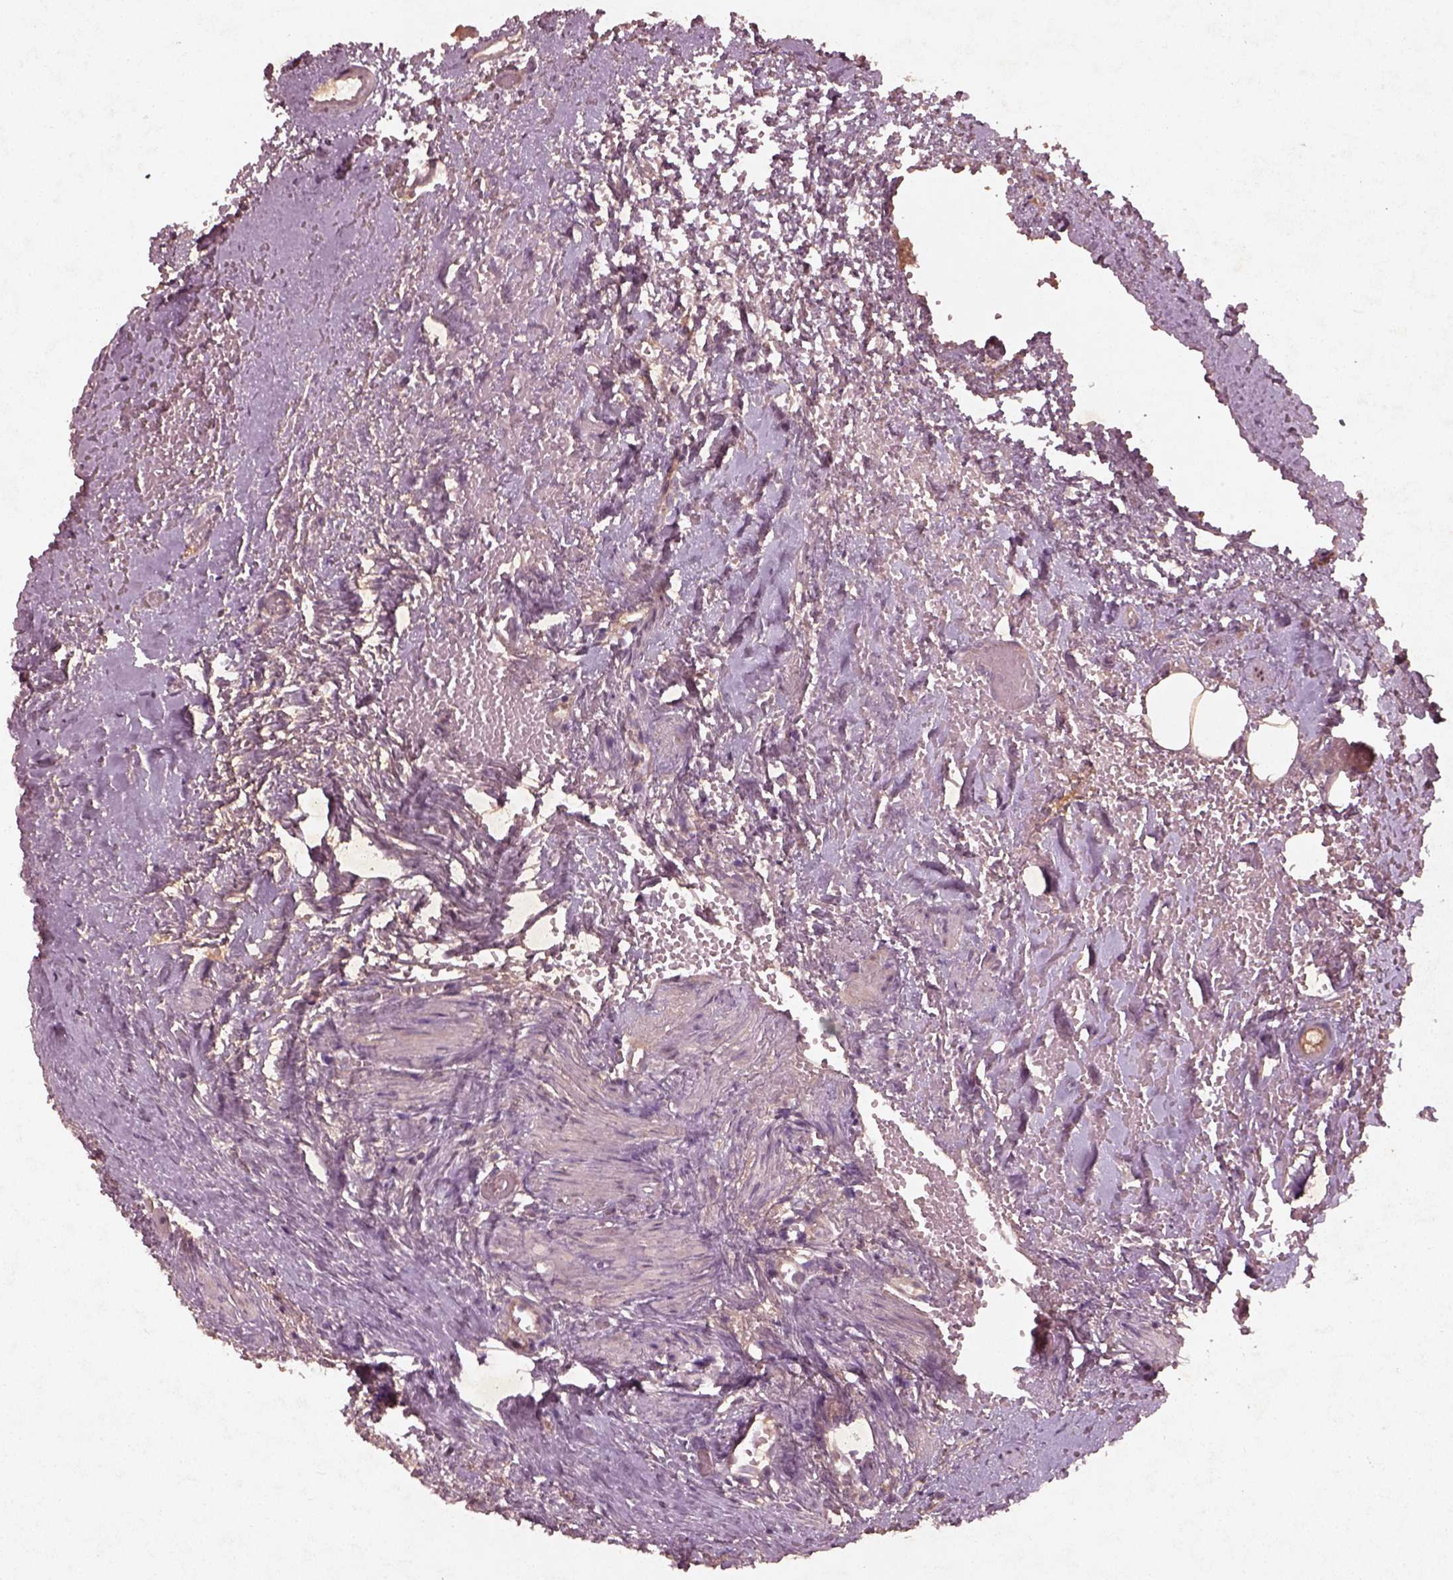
{"staining": {"intensity": "strong", "quantity": ">75%", "location": "cytoplasmic/membranous"}, "tissue": "ovary", "cell_type": "Follicle cells", "image_type": "normal", "snomed": [{"axis": "morphology", "description": "Normal tissue, NOS"}, {"axis": "topography", "description": "Ovary"}], "caption": "Immunohistochemistry image of normal ovary: ovary stained using IHC shows high levels of strong protein expression localized specifically in the cytoplasmic/membranous of follicle cells, appearing as a cytoplasmic/membranous brown color.", "gene": "FAM234A", "patient": {"sex": "female", "age": 46}}